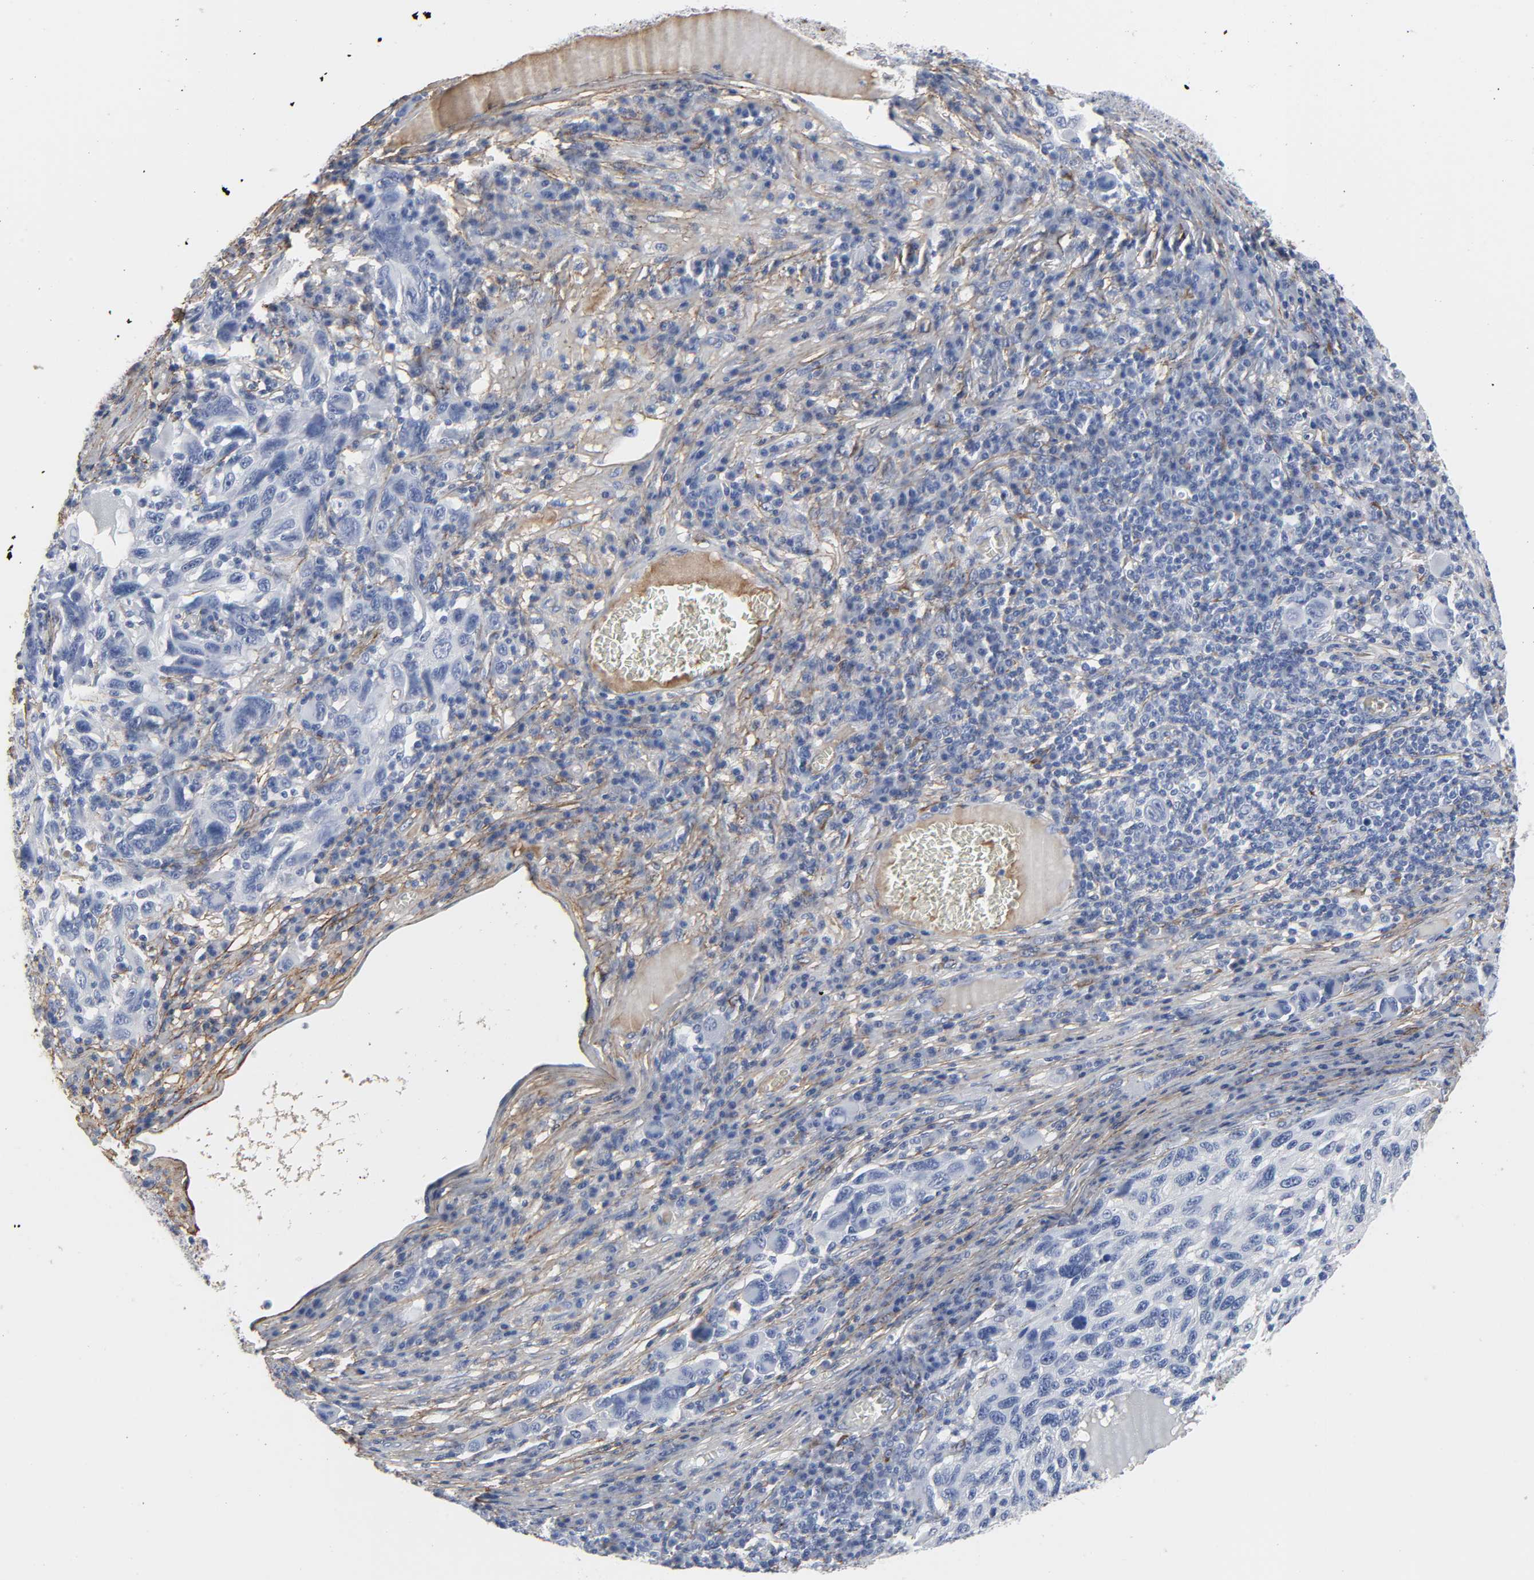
{"staining": {"intensity": "negative", "quantity": "none", "location": "none"}, "tissue": "melanoma", "cell_type": "Tumor cells", "image_type": "cancer", "snomed": [{"axis": "morphology", "description": "Malignant melanoma, NOS"}, {"axis": "topography", "description": "Skin"}], "caption": "Tumor cells are negative for protein expression in human malignant melanoma.", "gene": "FBLN1", "patient": {"sex": "male", "age": 53}}